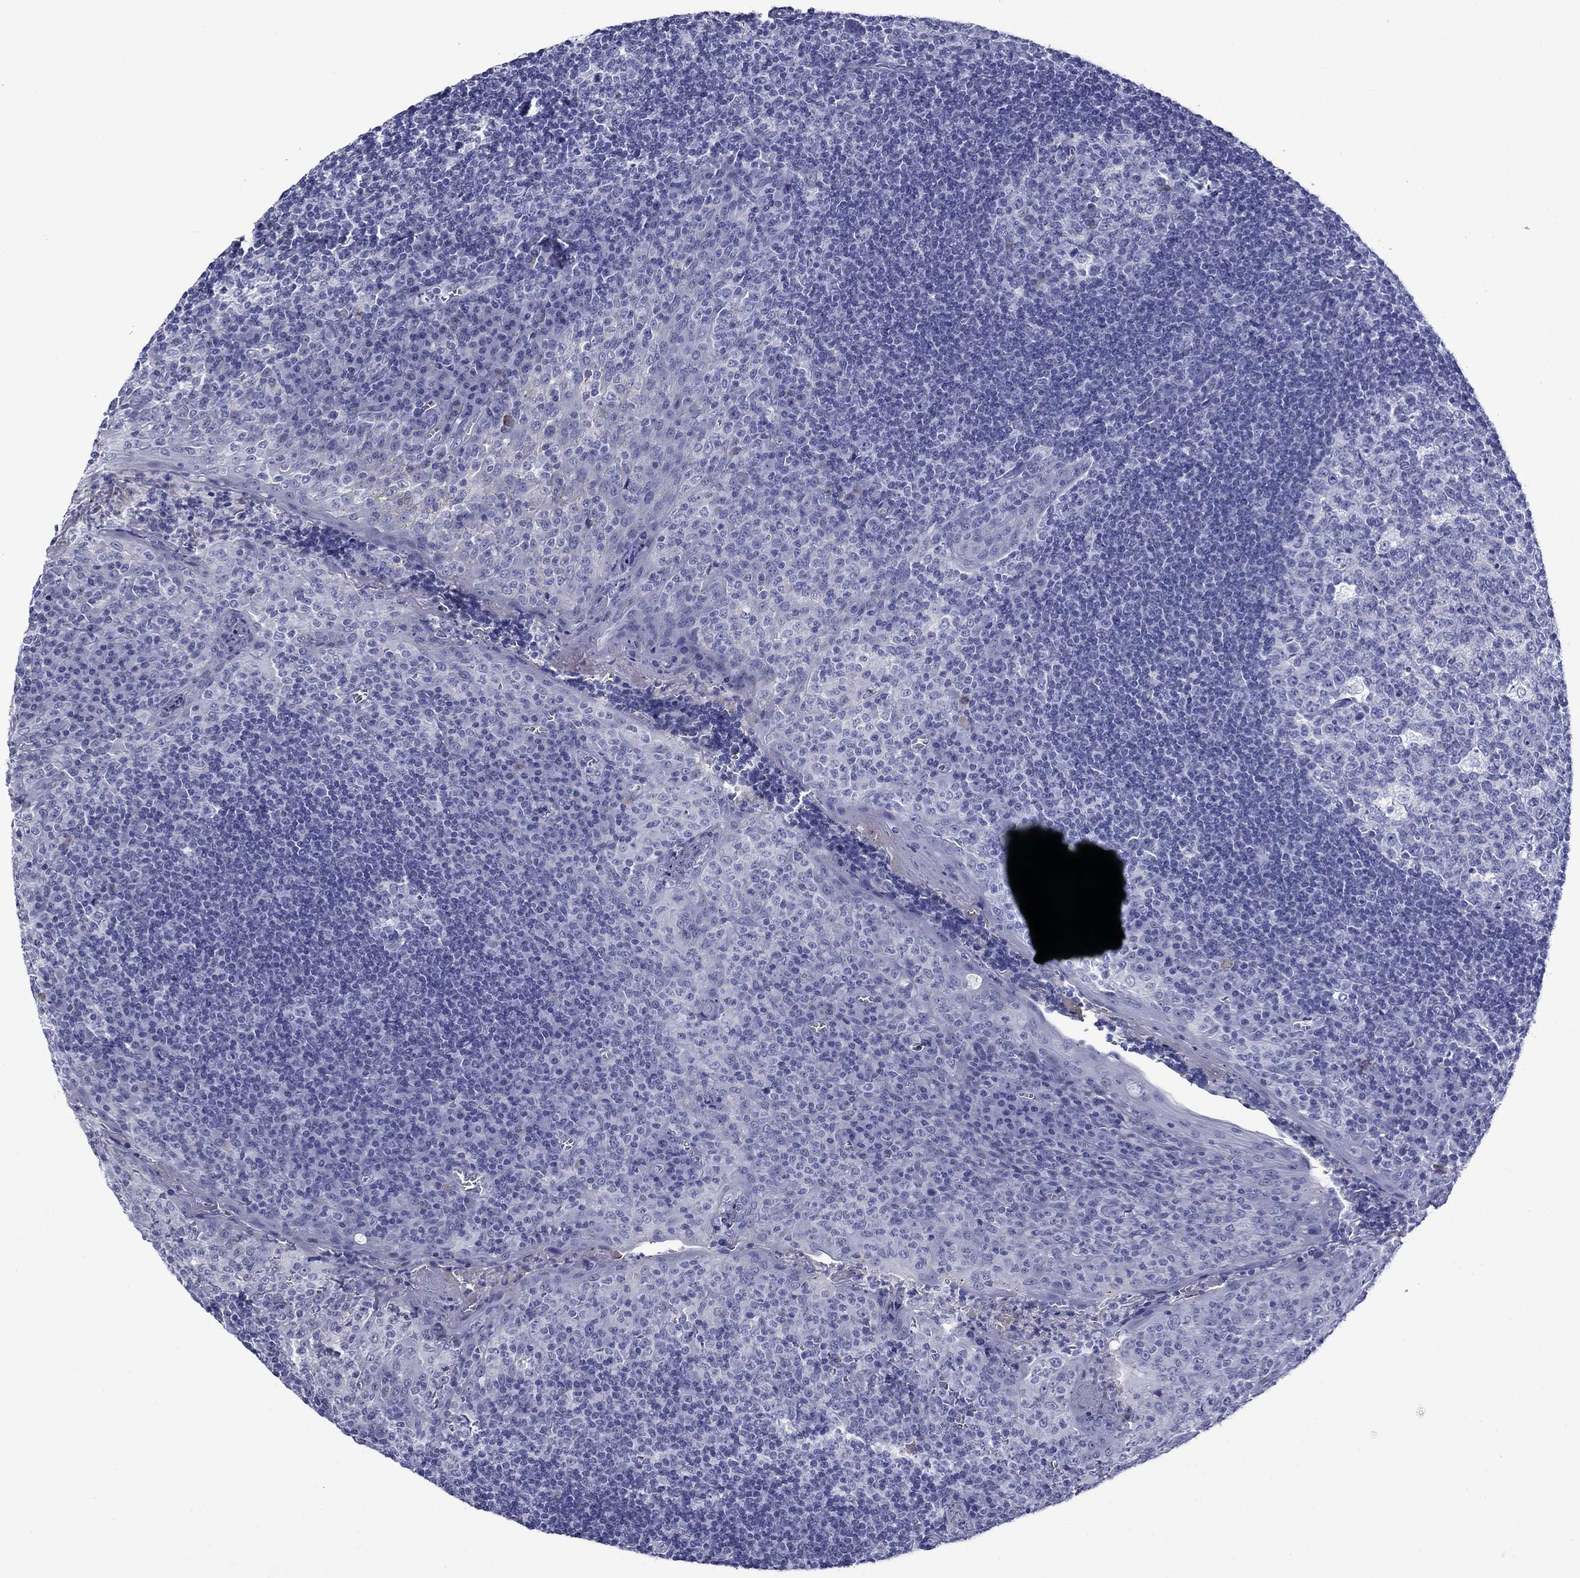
{"staining": {"intensity": "negative", "quantity": "none", "location": "none"}, "tissue": "tonsil", "cell_type": "Germinal center cells", "image_type": "normal", "snomed": [{"axis": "morphology", "description": "Normal tissue, NOS"}, {"axis": "topography", "description": "Tonsil"}], "caption": "Immunohistochemistry photomicrograph of benign tonsil: tonsil stained with DAB demonstrates no significant protein expression in germinal center cells.", "gene": "APOA2", "patient": {"sex": "female", "age": 13}}